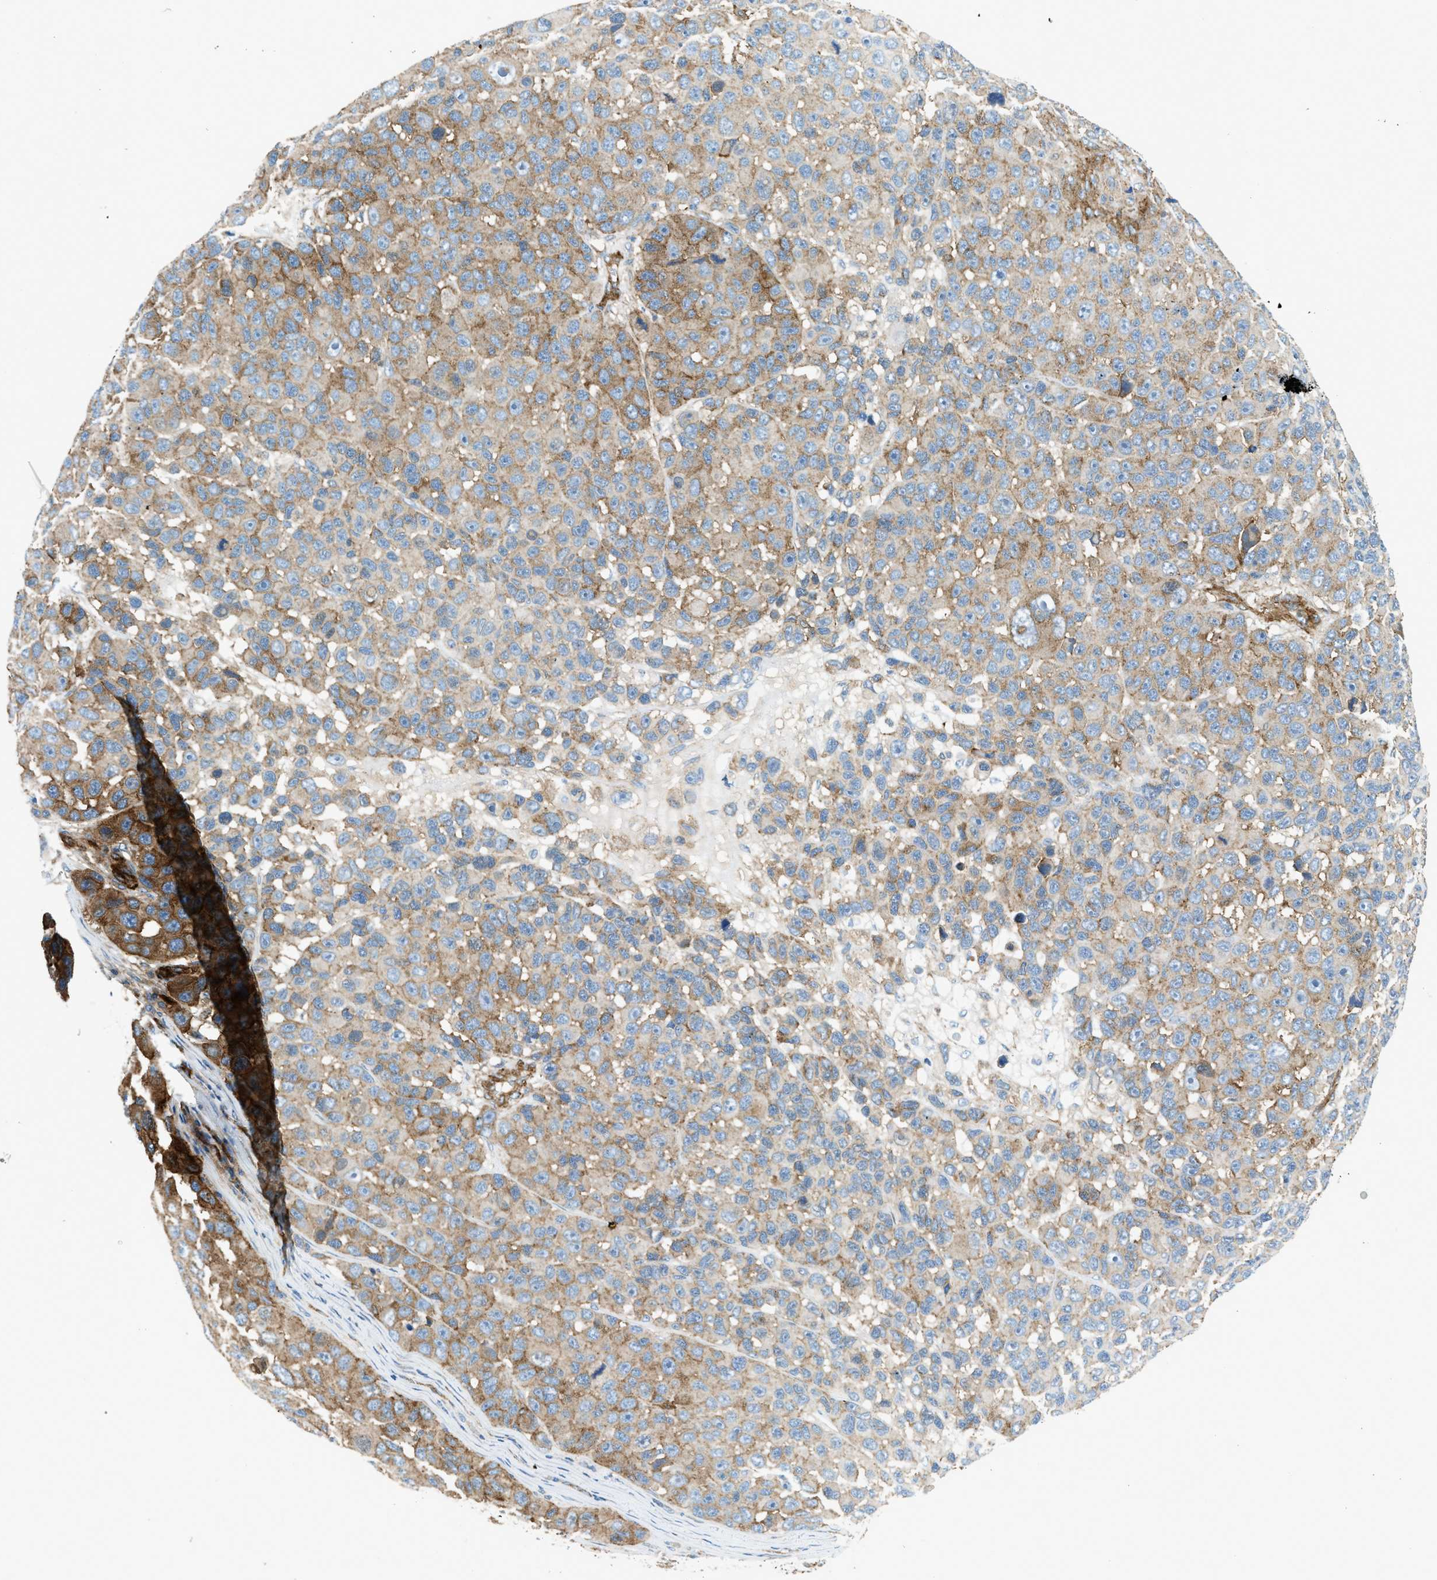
{"staining": {"intensity": "moderate", "quantity": ">75%", "location": "cytoplasmic/membranous"}, "tissue": "melanoma", "cell_type": "Tumor cells", "image_type": "cancer", "snomed": [{"axis": "morphology", "description": "Malignant melanoma, NOS"}, {"axis": "topography", "description": "Skin"}], "caption": "Malignant melanoma stained with a brown dye shows moderate cytoplasmic/membranous positive expression in approximately >75% of tumor cells.", "gene": "HIP1", "patient": {"sex": "male", "age": 53}}